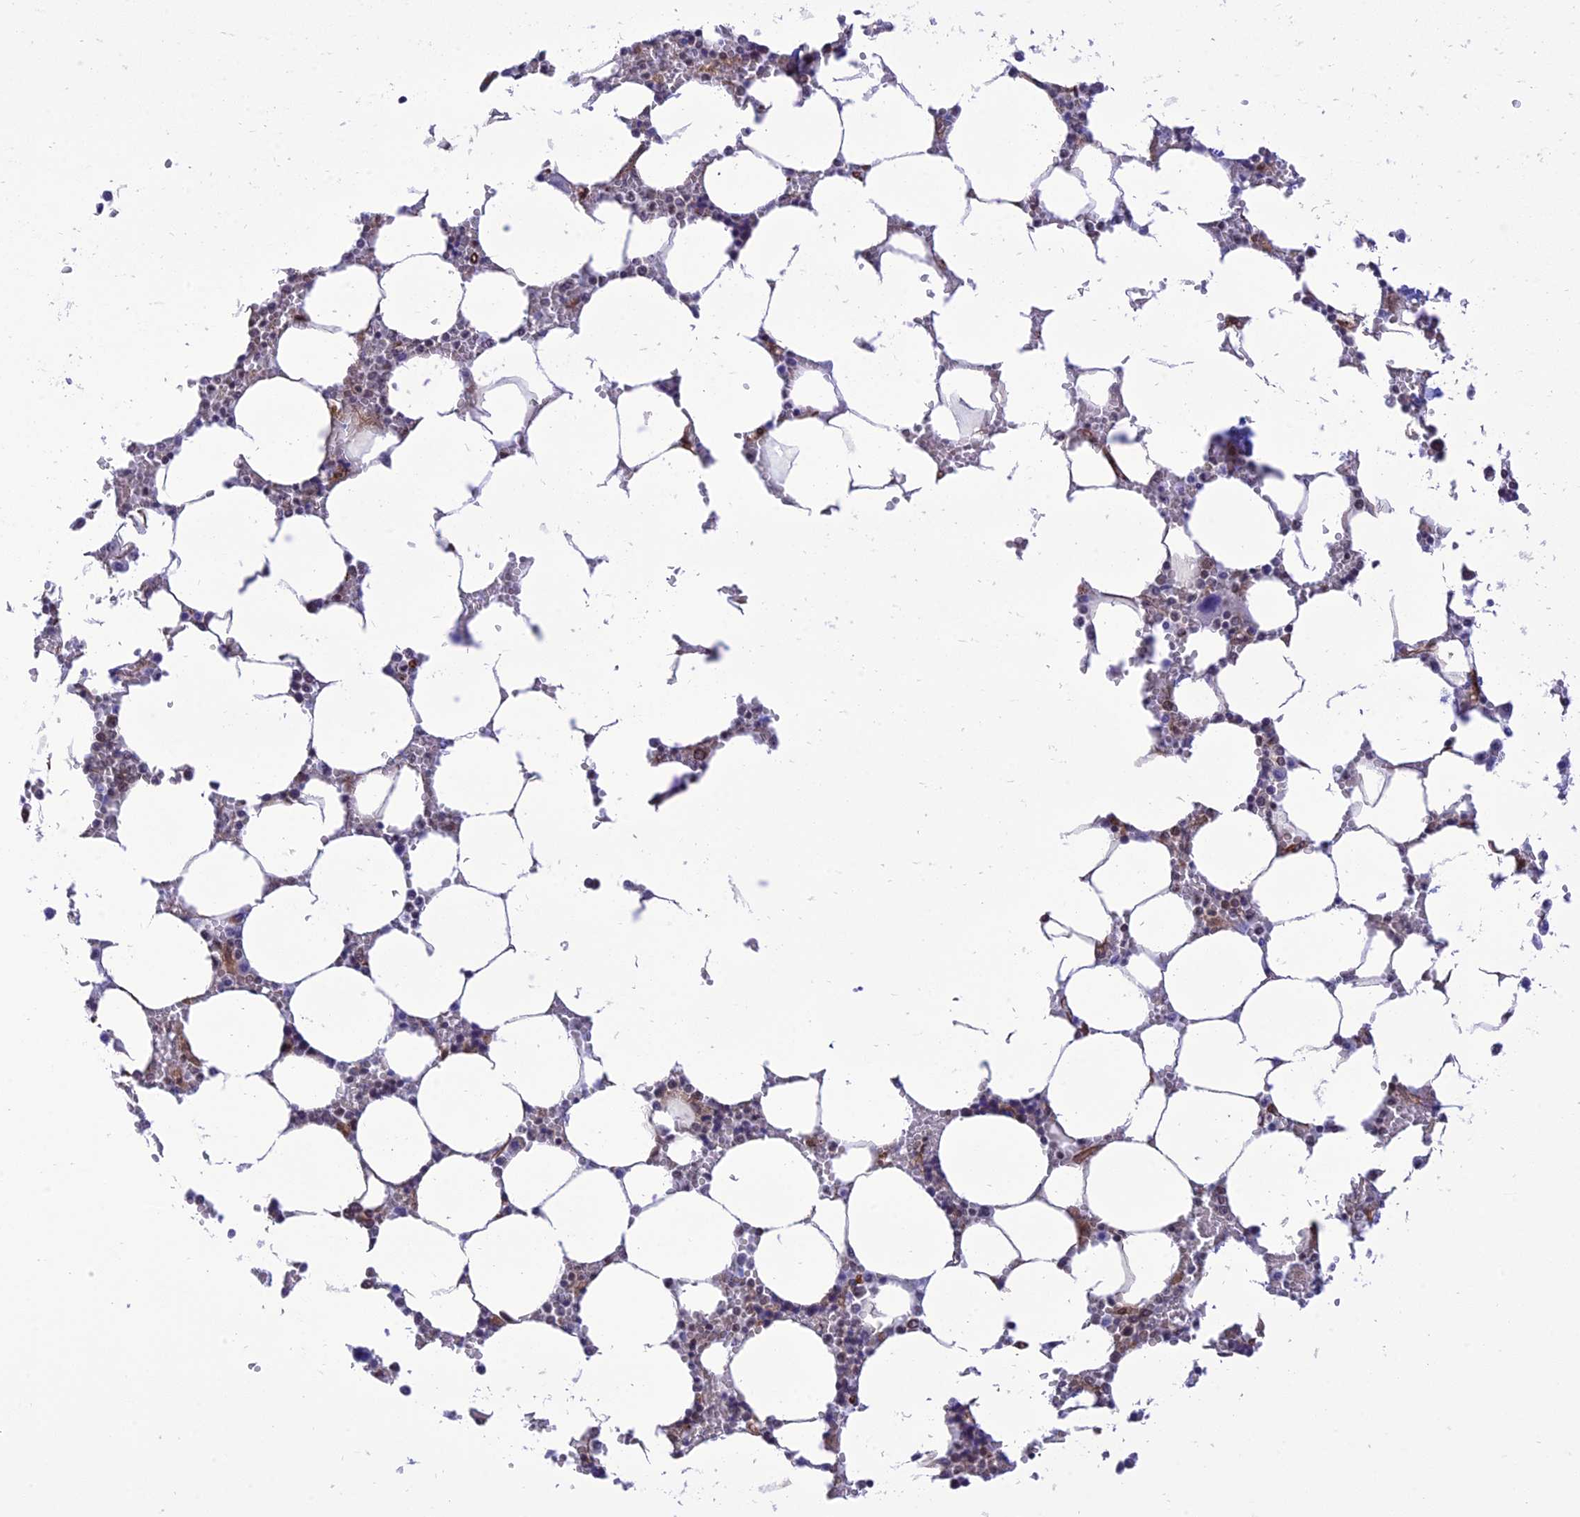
{"staining": {"intensity": "moderate", "quantity": "25%-75%", "location": "nuclear"}, "tissue": "bone marrow", "cell_type": "Hematopoietic cells", "image_type": "normal", "snomed": [{"axis": "morphology", "description": "Normal tissue, NOS"}, {"axis": "topography", "description": "Bone marrow"}], "caption": "Moderate nuclear expression for a protein is present in approximately 25%-75% of hematopoietic cells of unremarkable bone marrow using immunohistochemistry (IHC).", "gene": "PAGR1", "patient": {"sex": "male", "age": 64}}